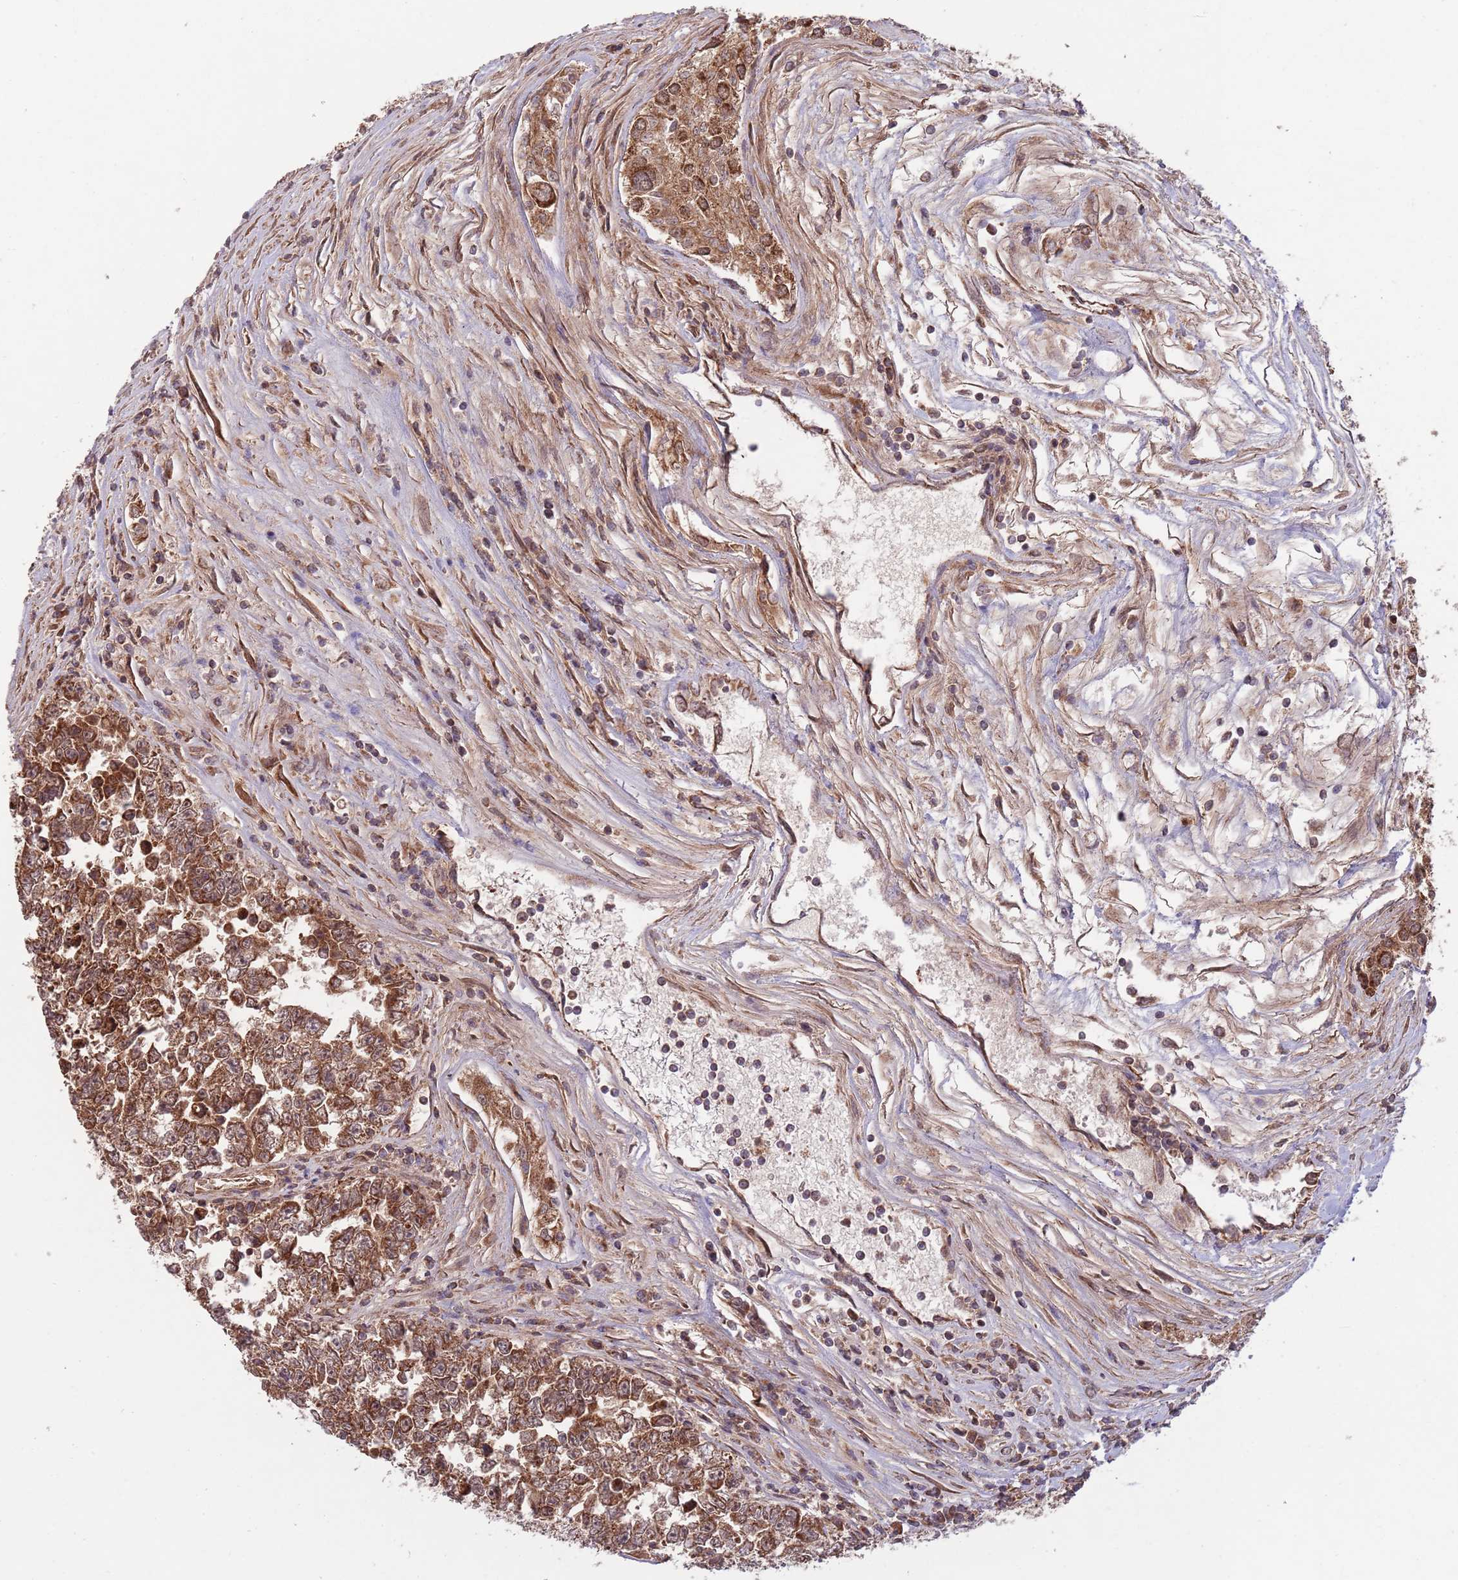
{"staining": {"intensity": "strong", "quantity": ">75%", "location": "cytoplasmic/membranous"}, "tissue": "testis cancer", "cell_type": "Tumor cells", "image_type": "cancer", "snomed": [{"axis": "morphology", "description": "Carcinoma, Embryonal, NOS"}, {"axis": "topography", "description": "Testis"}], "caption": "This micrograph demonstrates immunohistochemistry (IHC) staining of human embryonal carcinoma (testis), with high strong cytoplasmic/membranous staining in approximately >75% of tumor cells.", "gene": "MFNG", "patient": {"sex": "male", "age": 25}}